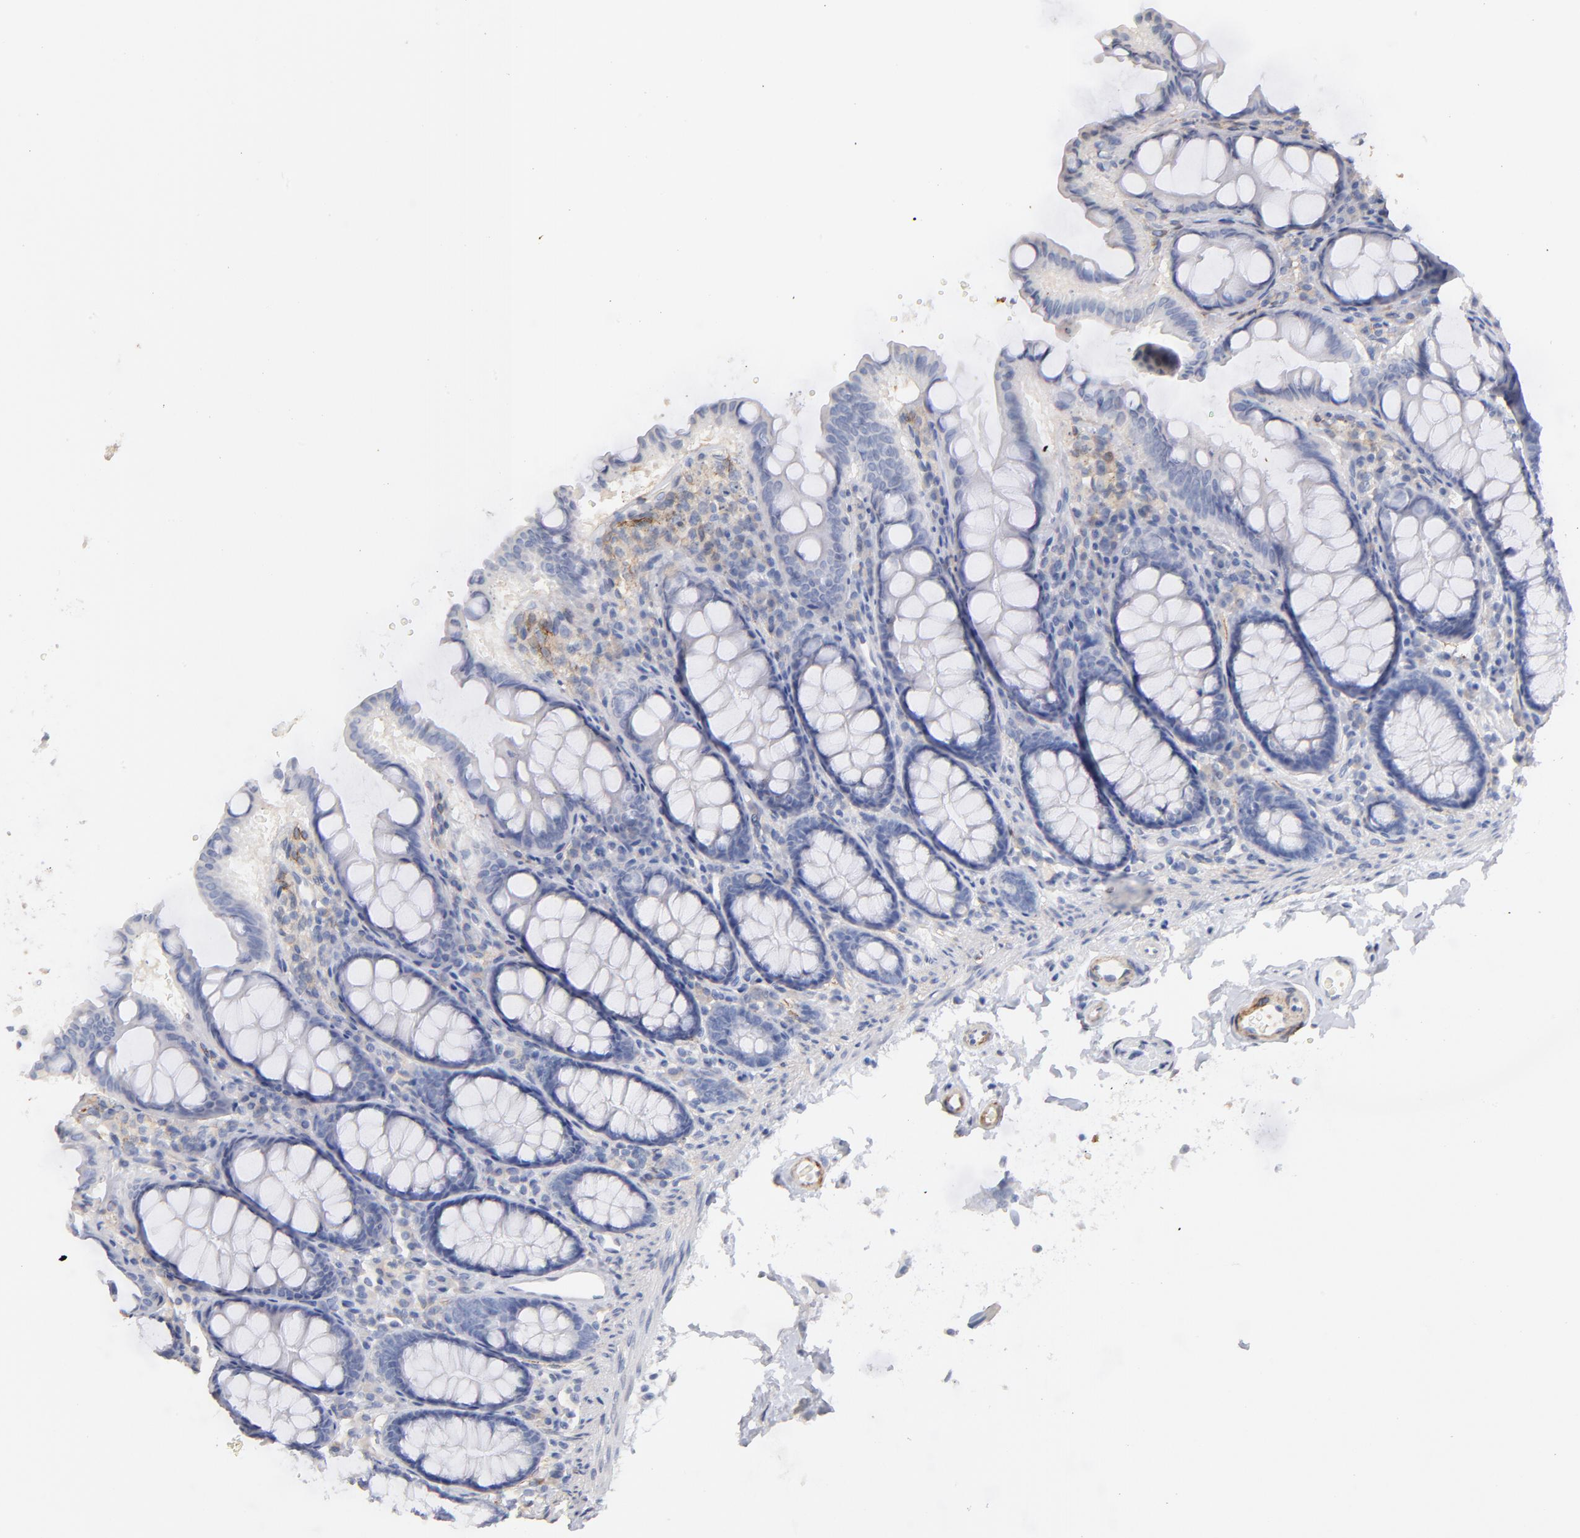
{"staining": {"intensity": "negative", "quantity": "none", "location": "none"}, "tissue": "colon", "cell_type": "Endothelial cells", "image_type": "normal", "snomed": [{"axis": "morphology", "description": "Normal tissue, NOS"}, {"axis": "topography", "description": "Colon"}], "caption": "The IHC micrograph has no significant expression in endothelial cells of colon. Brightfield microscopy of immunohistochemistry (IHC) stained with DAB (brown) and hematoxylin (blue), captured at high magnification.", "gene": "ITGA8", "patient": {"sex": "female", "age": 61}}